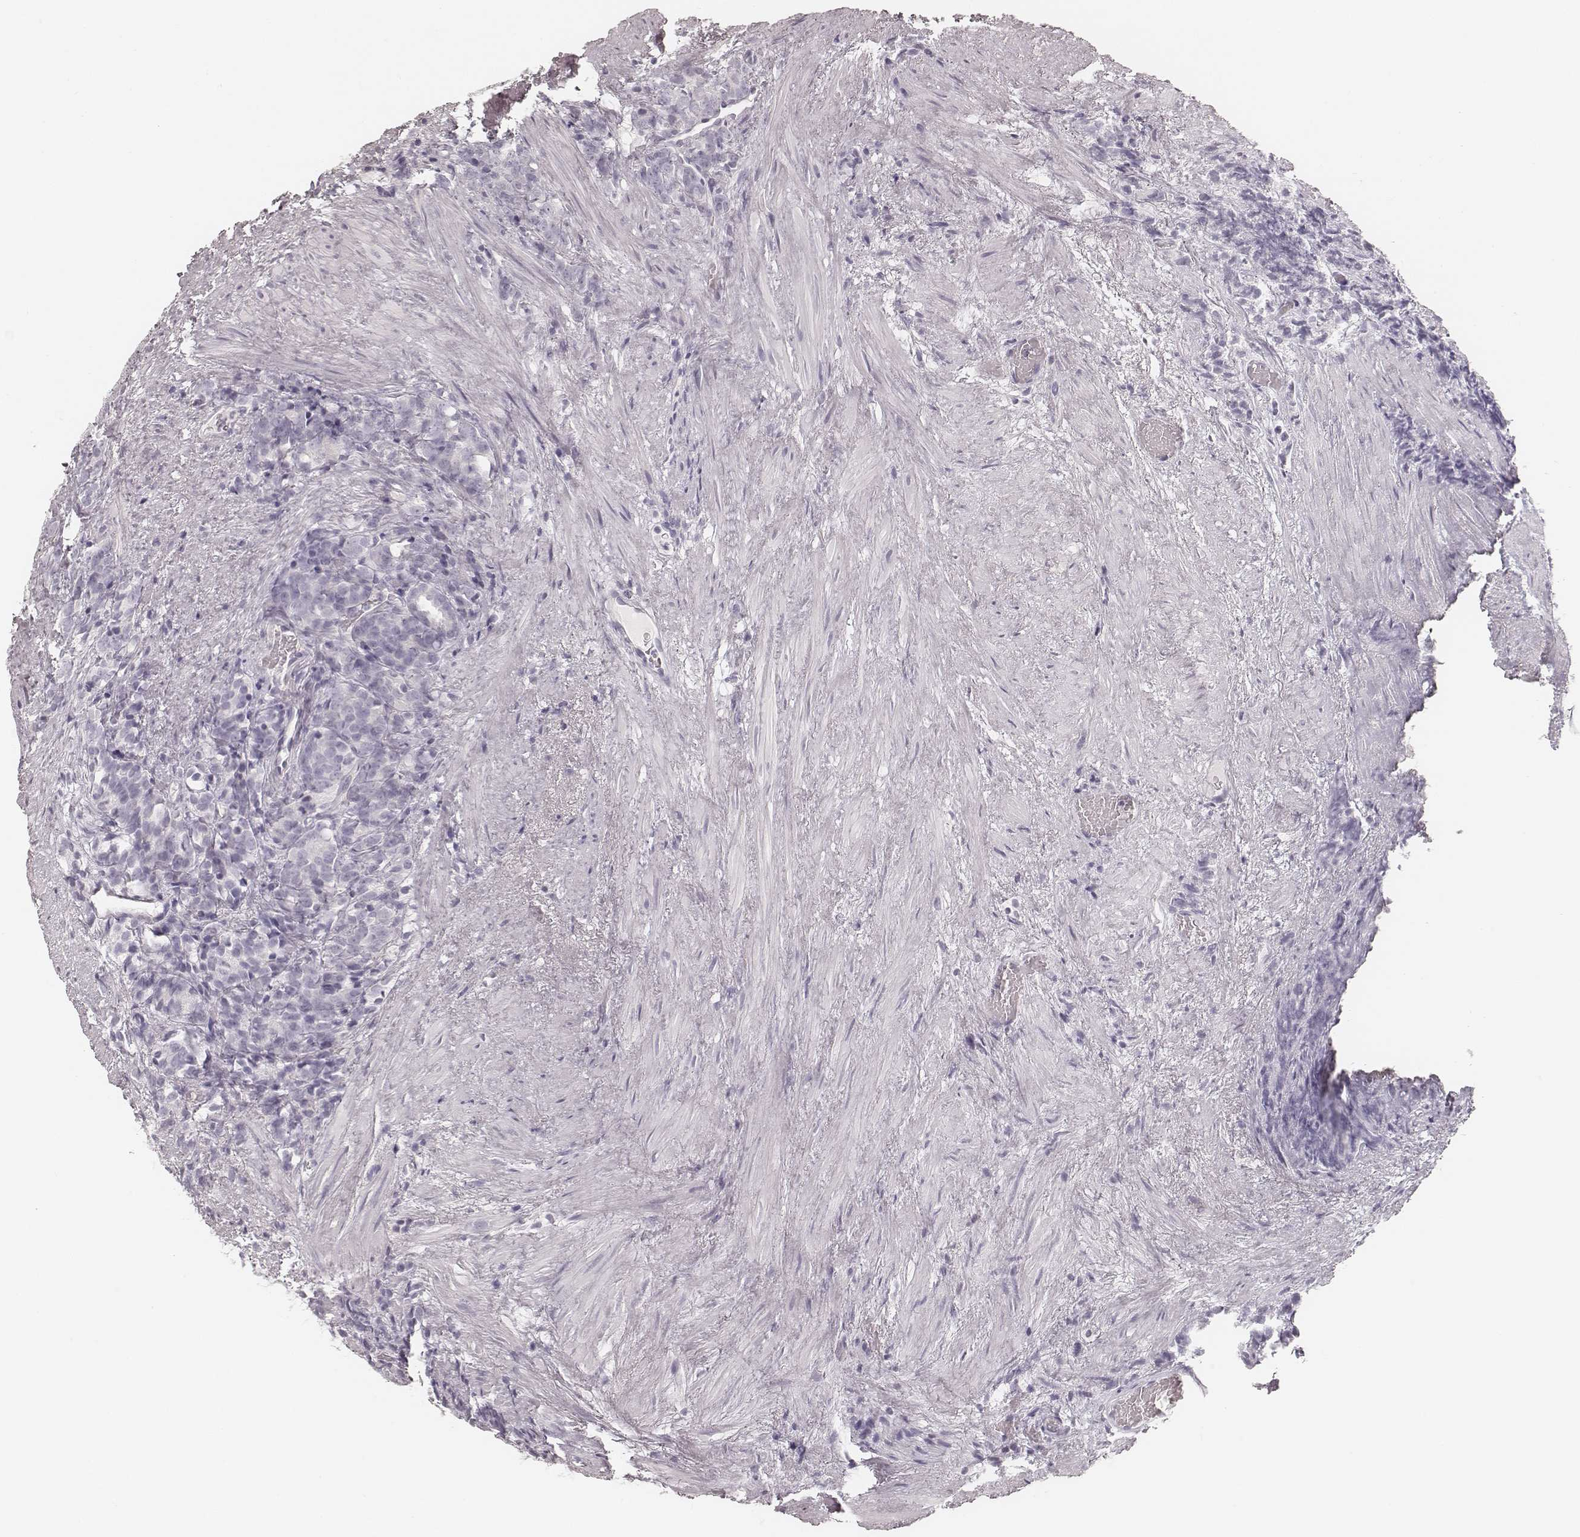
{"staining": {"intensity": "negative", "quantity": "none", "location": "none"}, "tissue": "prostate cancer", "cell_type": "Tumor cells", "image_type": "cancer", "snomed": [{"axis": "morphology", "description": "Adenocarcinoma, High grade"}, {"axis": "topography", "description": "Prostate"}], "caption": "DAB (3,3'-diaminobenzidine) immunohistochemical staining of adenocarcinoma (high-grade) (prostate) reveals no significant expression in tumor cells.", "gene": "HNF4G", "patient": {"sex": "male", "age": 84}}